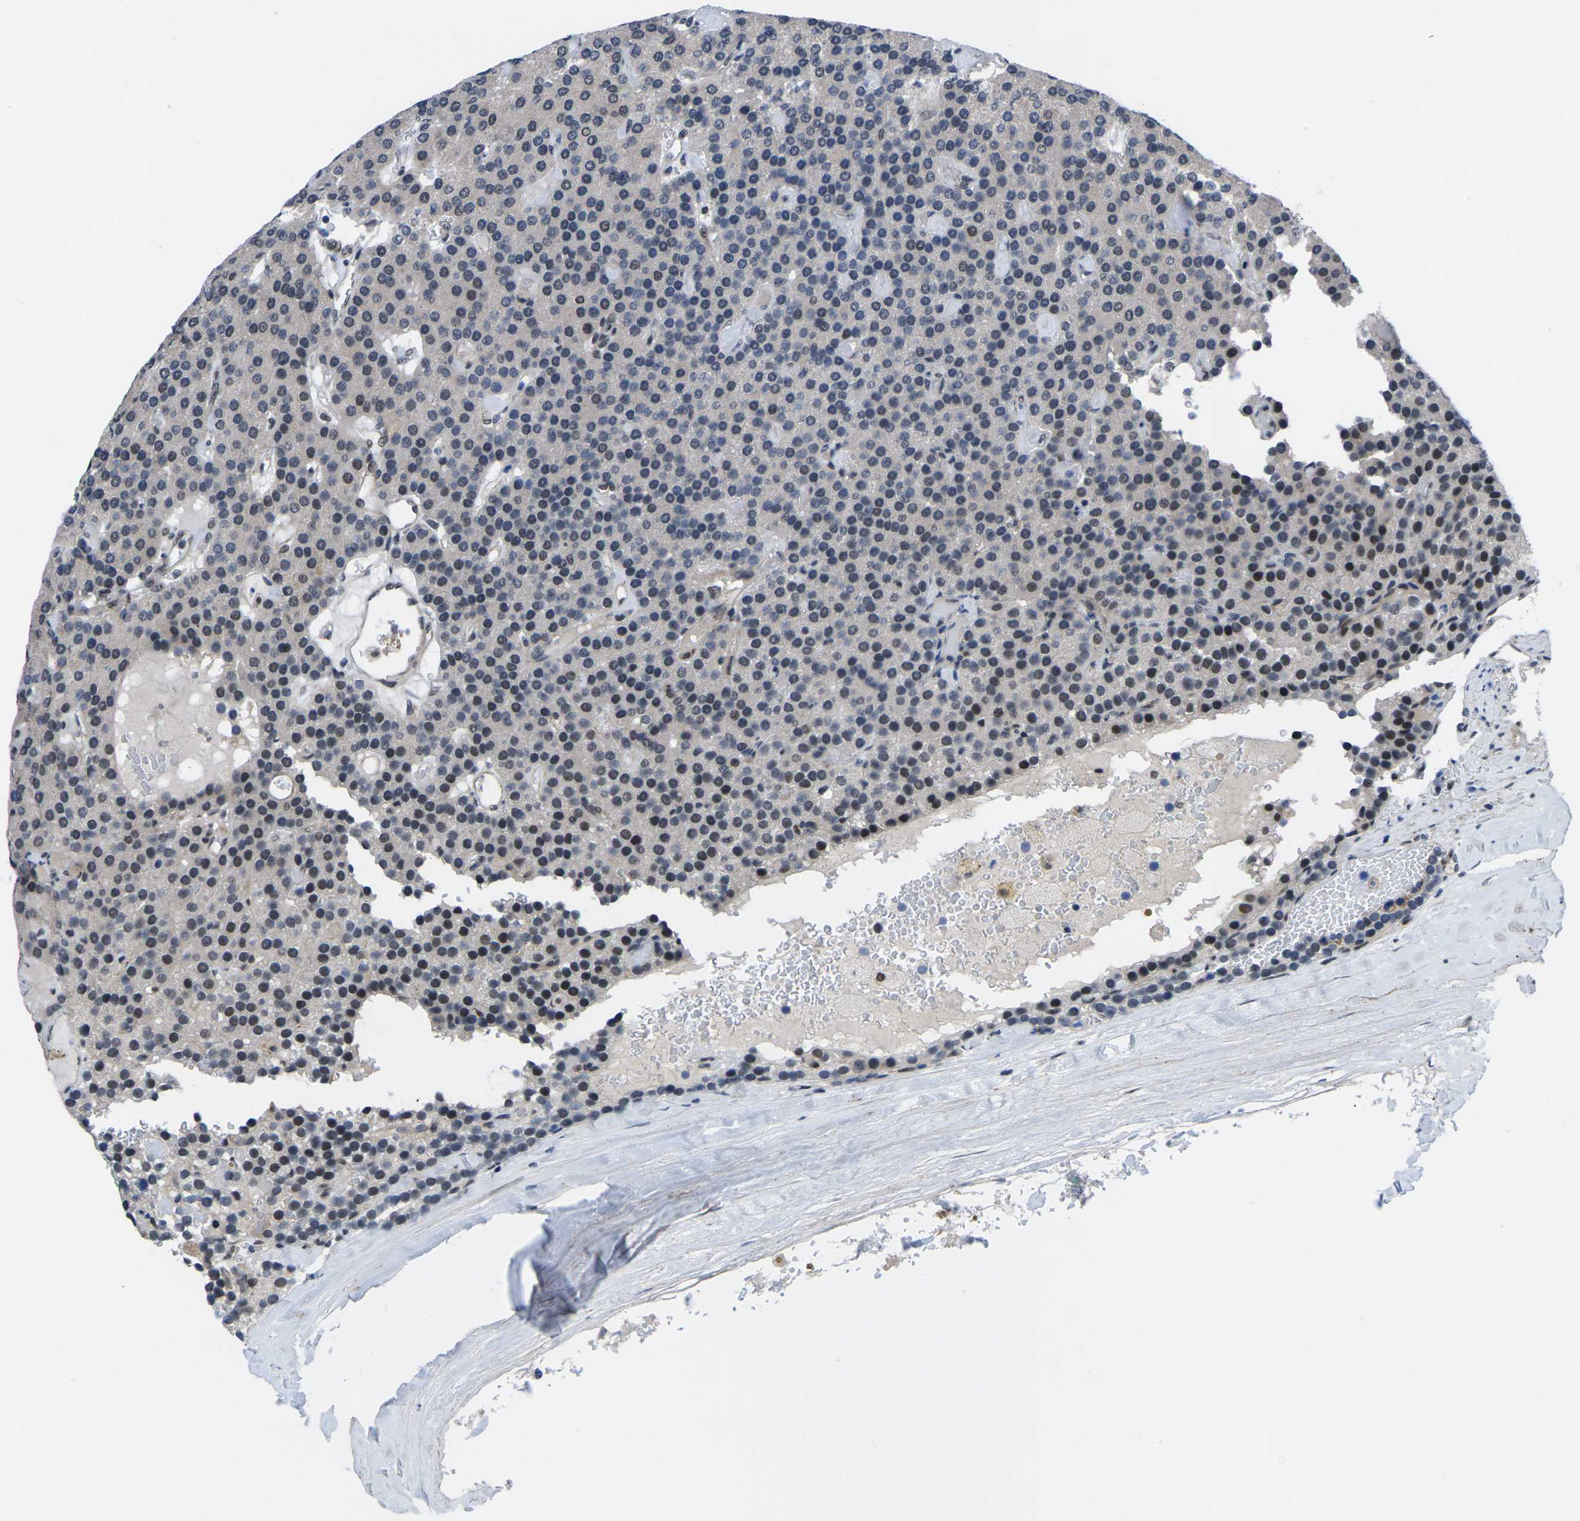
{"staining": {"intensity": "moderate", "quantity": "25%-75%", "location": "nuclear"}, "tissue": "parathyroid gland", "cell_type": "Glandular cells", "image_type": "normal", "snomed": [{"axis": "morphology", "description": "Normal tissue, NOS"}, {"axis": "morphology", "description": "Adenoma, NOS"}, {"axis": "topography", "description": "Parathyroid gland"}], "caption": "Immunohistochemical staining of normal parathyroid gland shows medium levels of moderate nuclear staining in about 25%-75% of glandular cells.", "gene": "RBM7", "patient": {"sex": "female", "age": 86}}